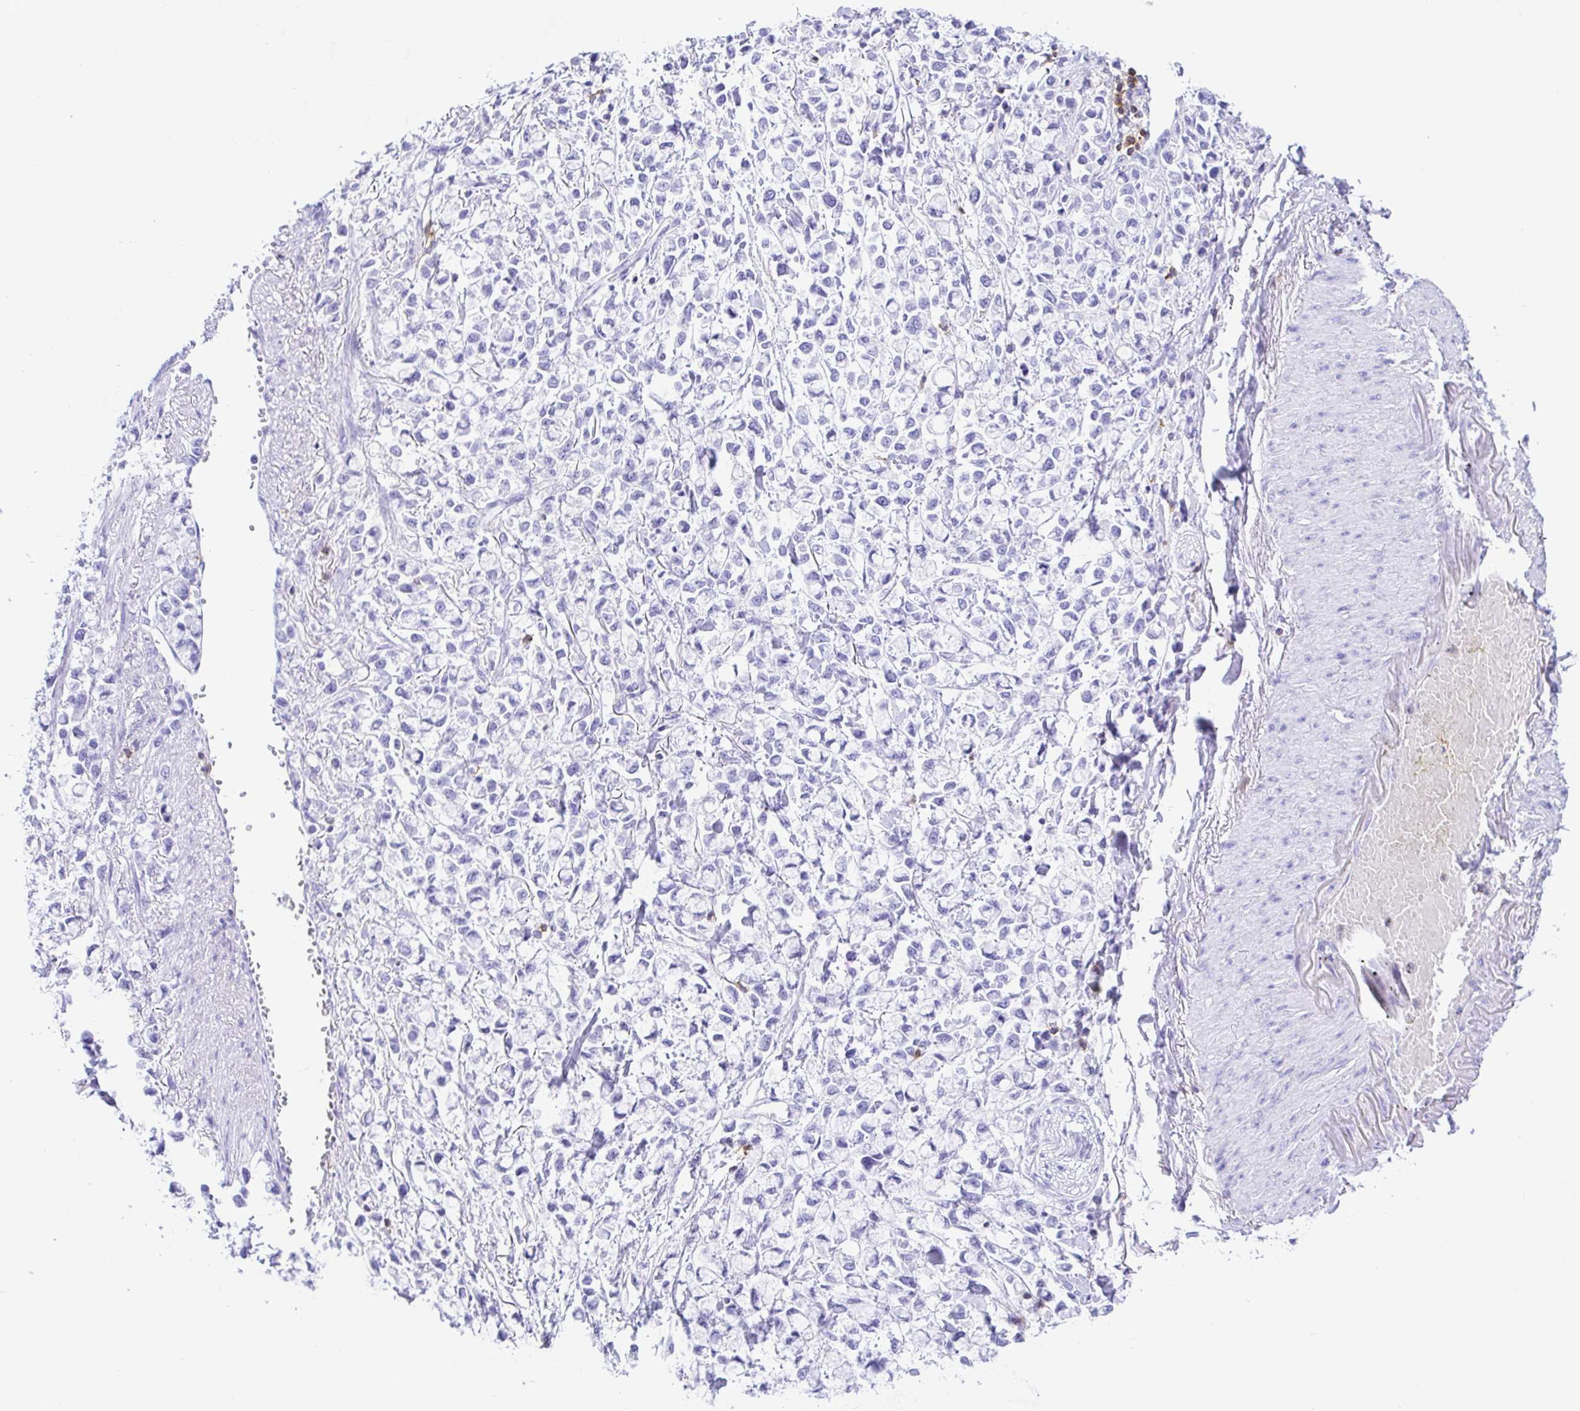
{"staining": {"intensity": "negative", "quantity": "none", "location": "none"}, "tissue": "stomach cancer", "cell_type": "Tumor cells", "image_type": "cancer", "snomed": [{"axis": "morphology", "description": "Adenocarcinoma, NOS"}, {"axis": "topography", "description": "Stomach"}], "caption": "This is a micrograph of immunohistochemistry (IHC) staining of stomach cancer (adenocarcinoma), which shows no expression in tumor cells.", "gene": "CD5", "patient": {"sex": "female", "age": 81}}